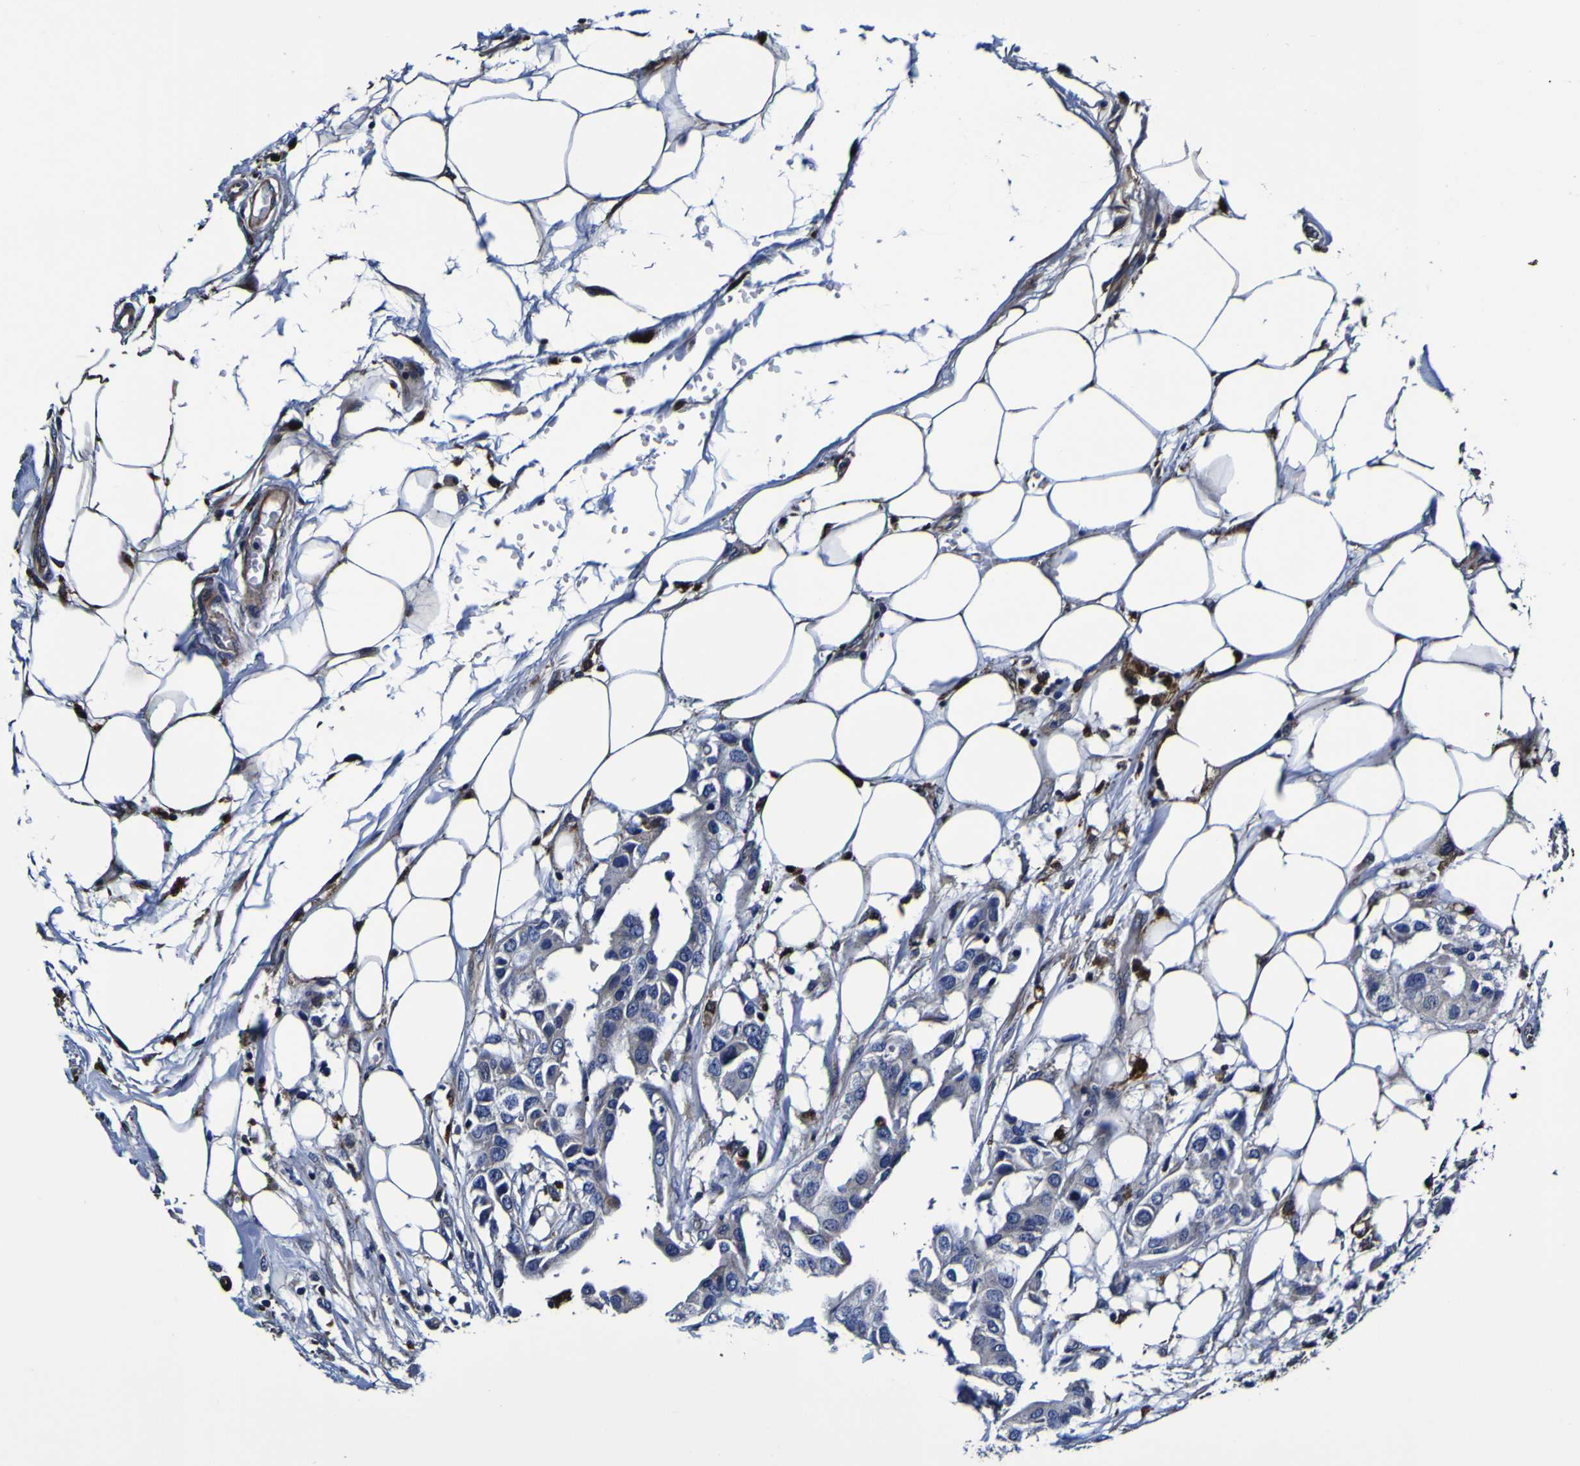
{"staining": {"intensity": "negative", "quantity": "none", "location": "none"}, "tissue": "breast cancer", "cell_type": "Tumor cells", "image_type": "cancer", "snomed": [{"axis": "morphology", "description": "Duct carcinoma"}, {"axis": "topography", "description": "Breast"}], "caption": "Immunohistochemical staining of breast cancer shows no significant staining in tumor cells.", "gene": "GPX1", "patient": {"sex": "female", "age": 40}}